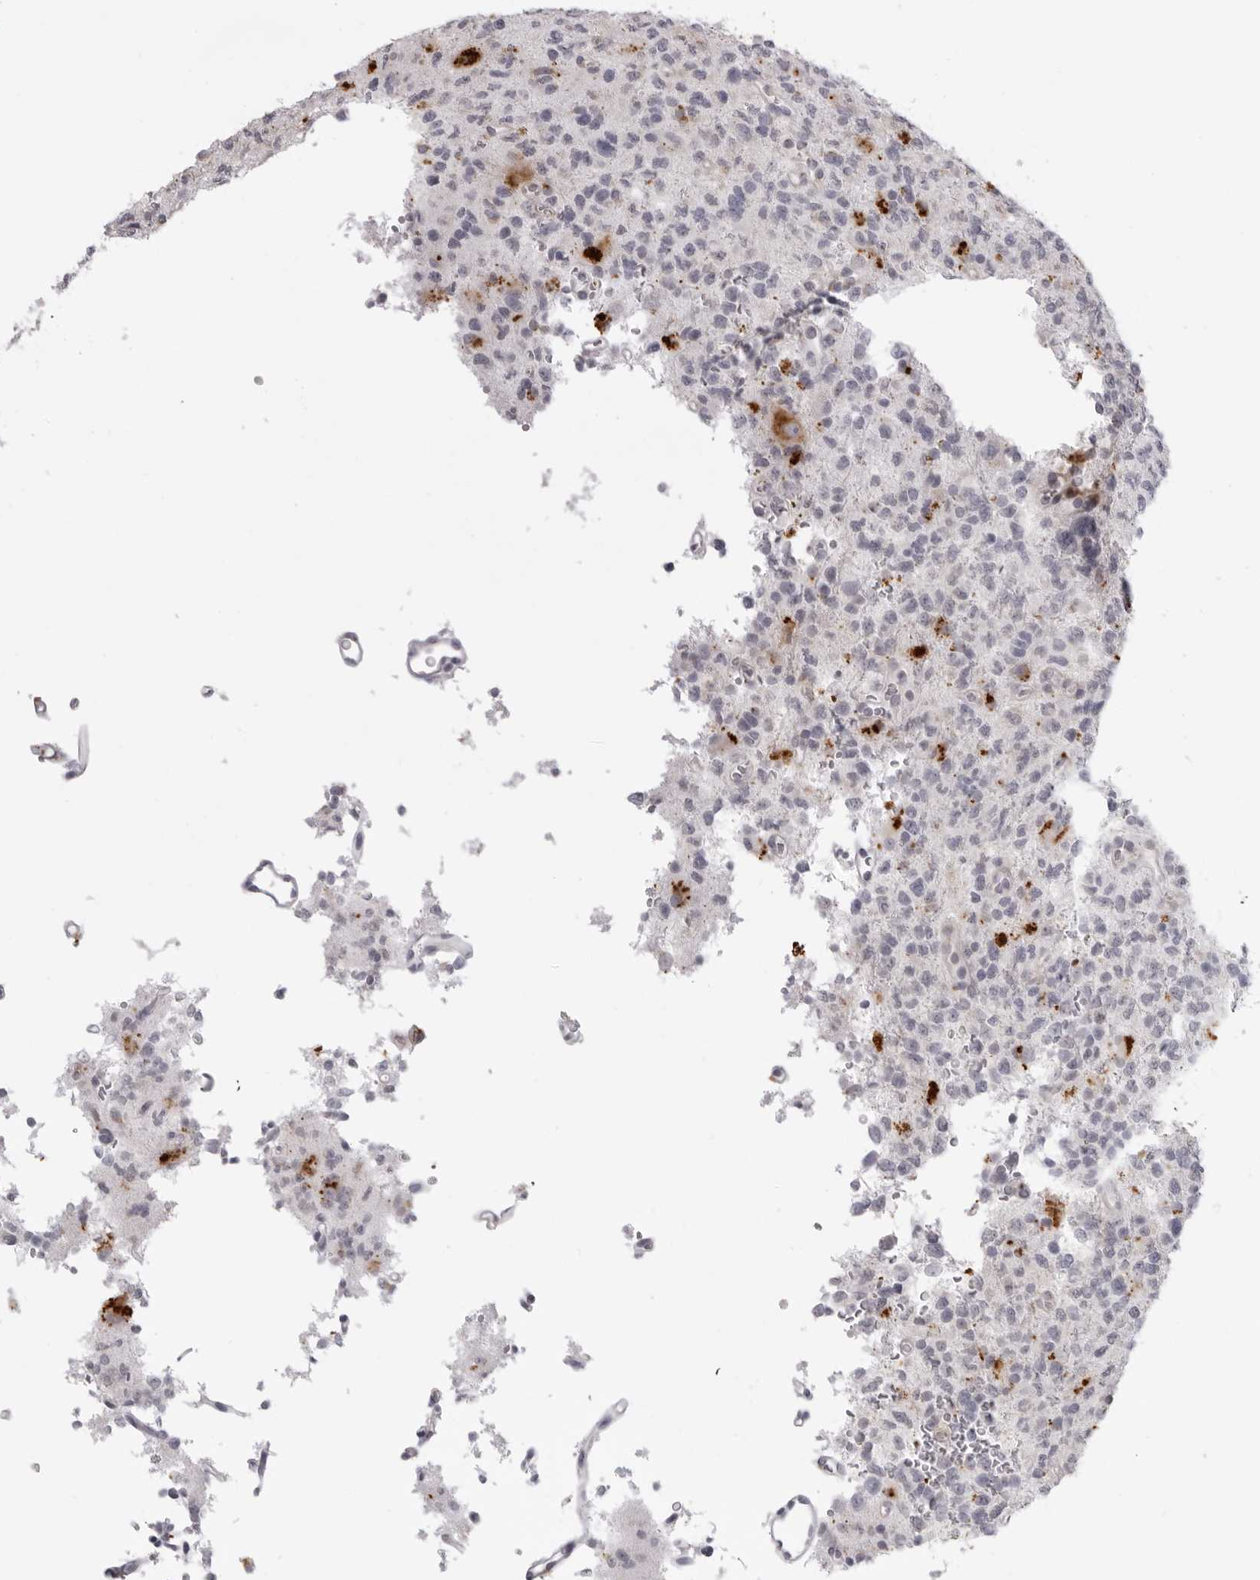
{"staining": {"intensity": "negative", "quantity": "none", "location": "none"}, "tissue": "glioma", "cell_type": "Tumor cells", "image_type": "cancer", "snomed": [{"axis": "morphology", "description": "Glioma, malignant, High grade"}, {"axis": "topography", "description": "Brain"}], "caption": "Tumor cells are negative for brown protein staining in glioma.", "gene": "IL25", "patient": {"sex": "female", "age": 62}}